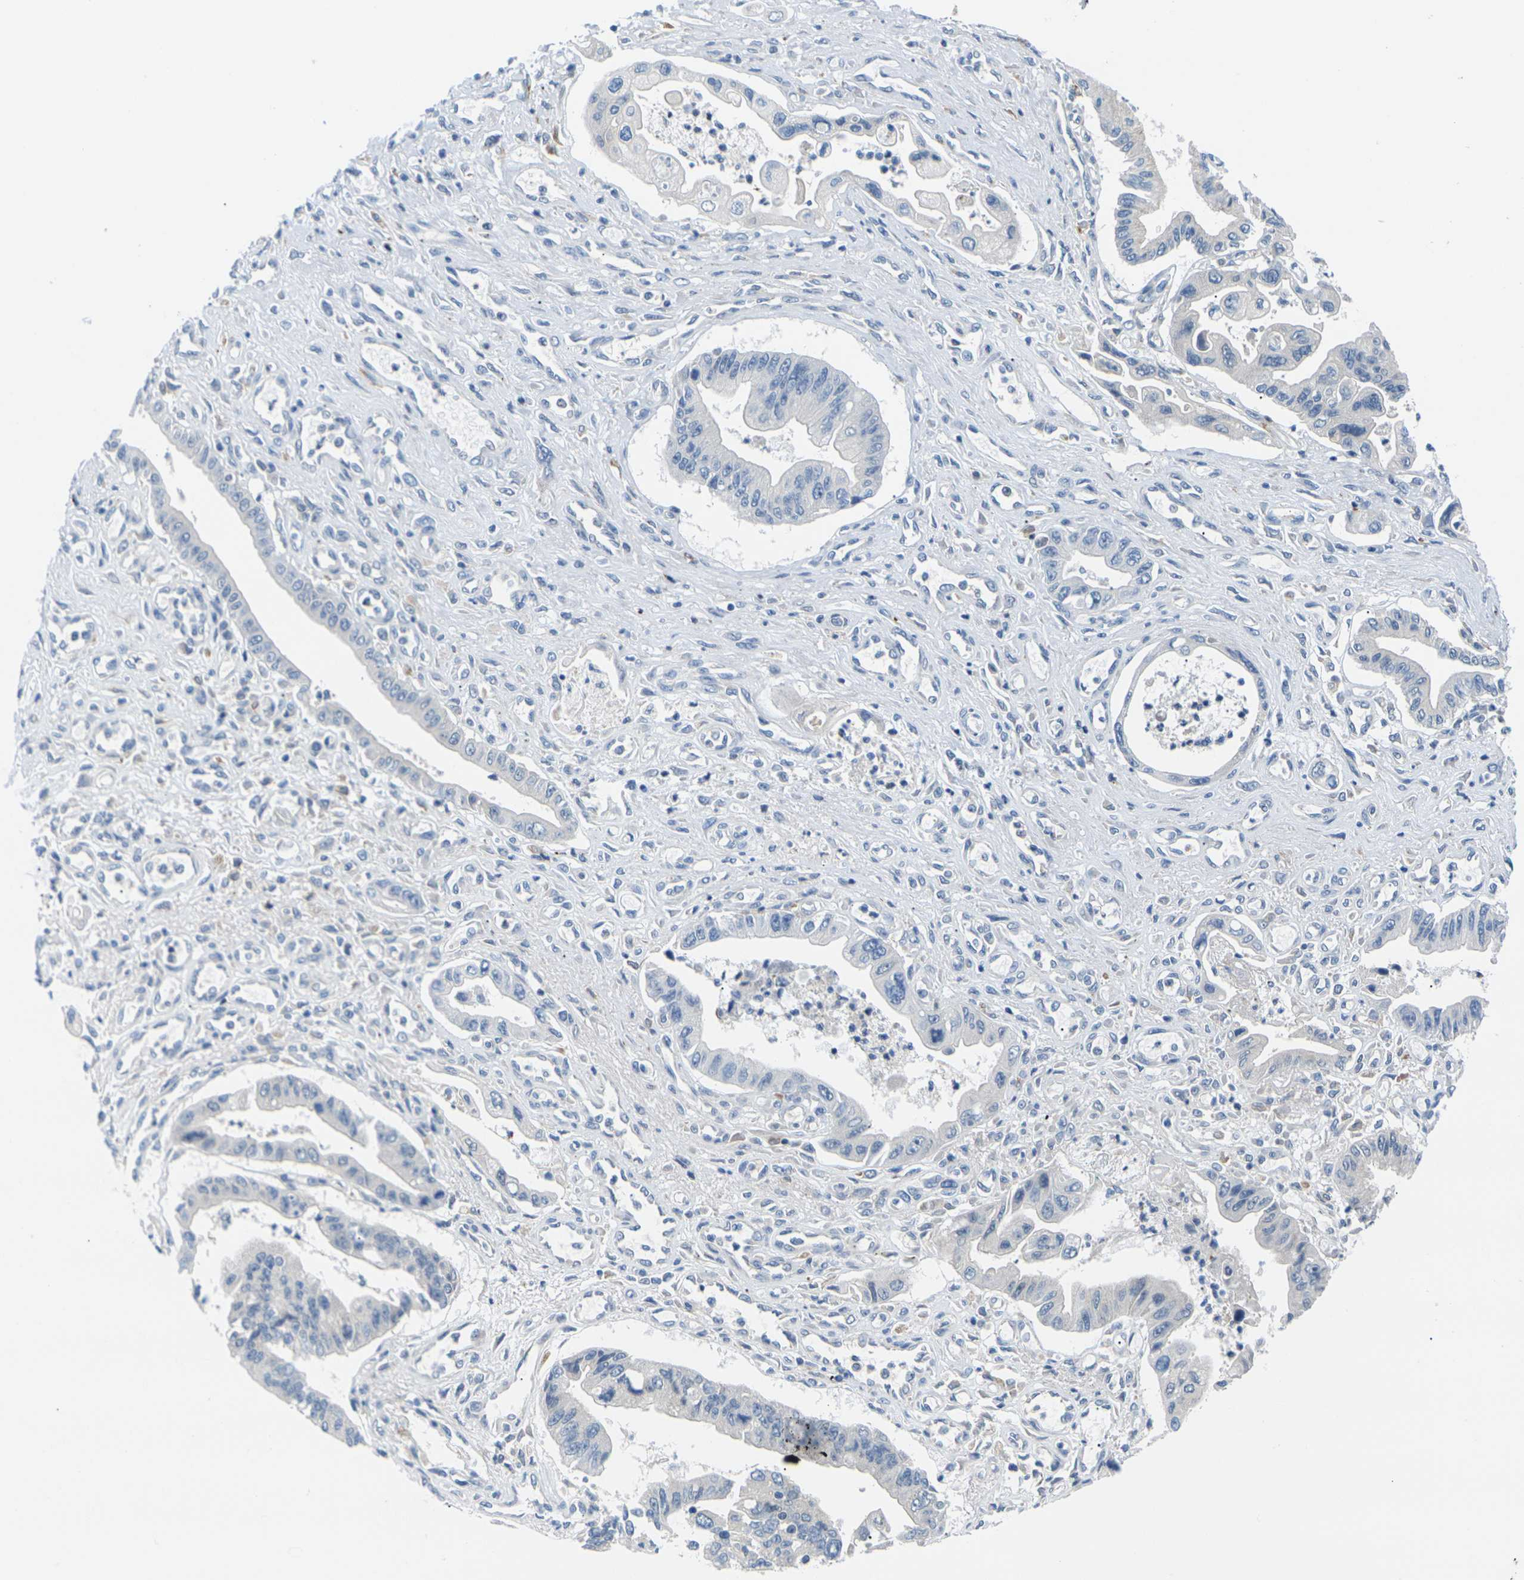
{"staining": {"intensity": "negative", "quantity": "none", "location": "none"}, "tissue": "pancreatic cancer", "cell_type": "Tumor cells", "image_type": "cancer", "snomed": [{"axis": "morphology", "description": "Adenocarcinoma, NOS"}, {"axis": "topography", "description": "Pancreas"}], "caption": "A photomicrograph of human pancreatic cancer (adenocarcinoma) is negative for staining in tumor cells.", "gene": "RPS6KA3", "patient": {"sex": "male", "age": 56}}